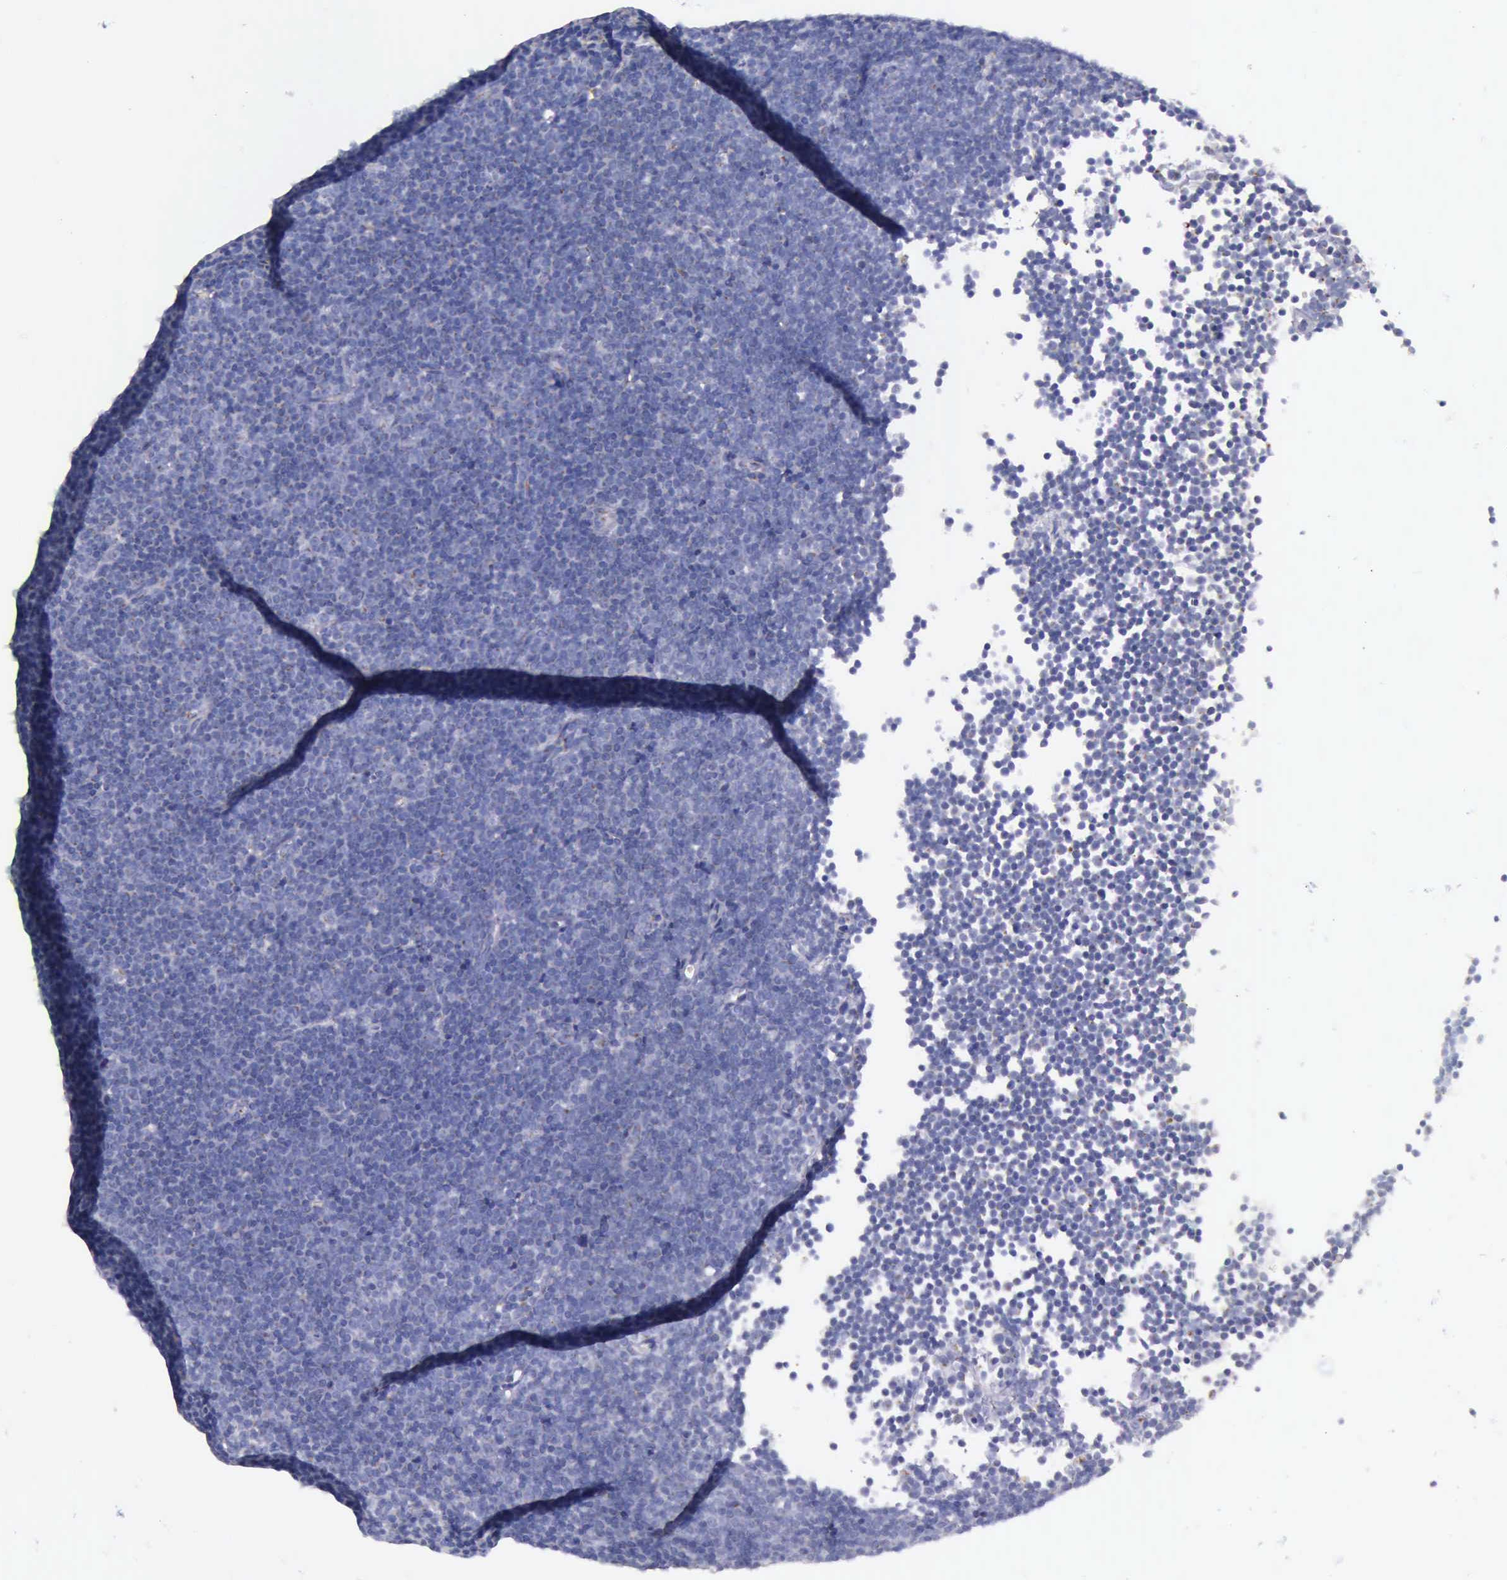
{"staining": {"intensity": "strong", "quantity": ">75%", "location": "cytoplasmic/membranous"}, "tissue": "lymphoma", "cell_type": "Tumor cells", "image_type": "cancer", "snomed": [{"axis": "morphology", "description": "Malignant lymphoma, non-Hodgkin's type, Low grade"}, {"axis": "topography", "description": "Lymph node"}], "caption": "There is high levels of strong cytoplasmic/membranous staining in tumor cells of lymphoma, as demonstrated by immunohistochemical staining (brown color).", "gene": "GOLGA5", "patient": {"sex": "male", "age": 57}}